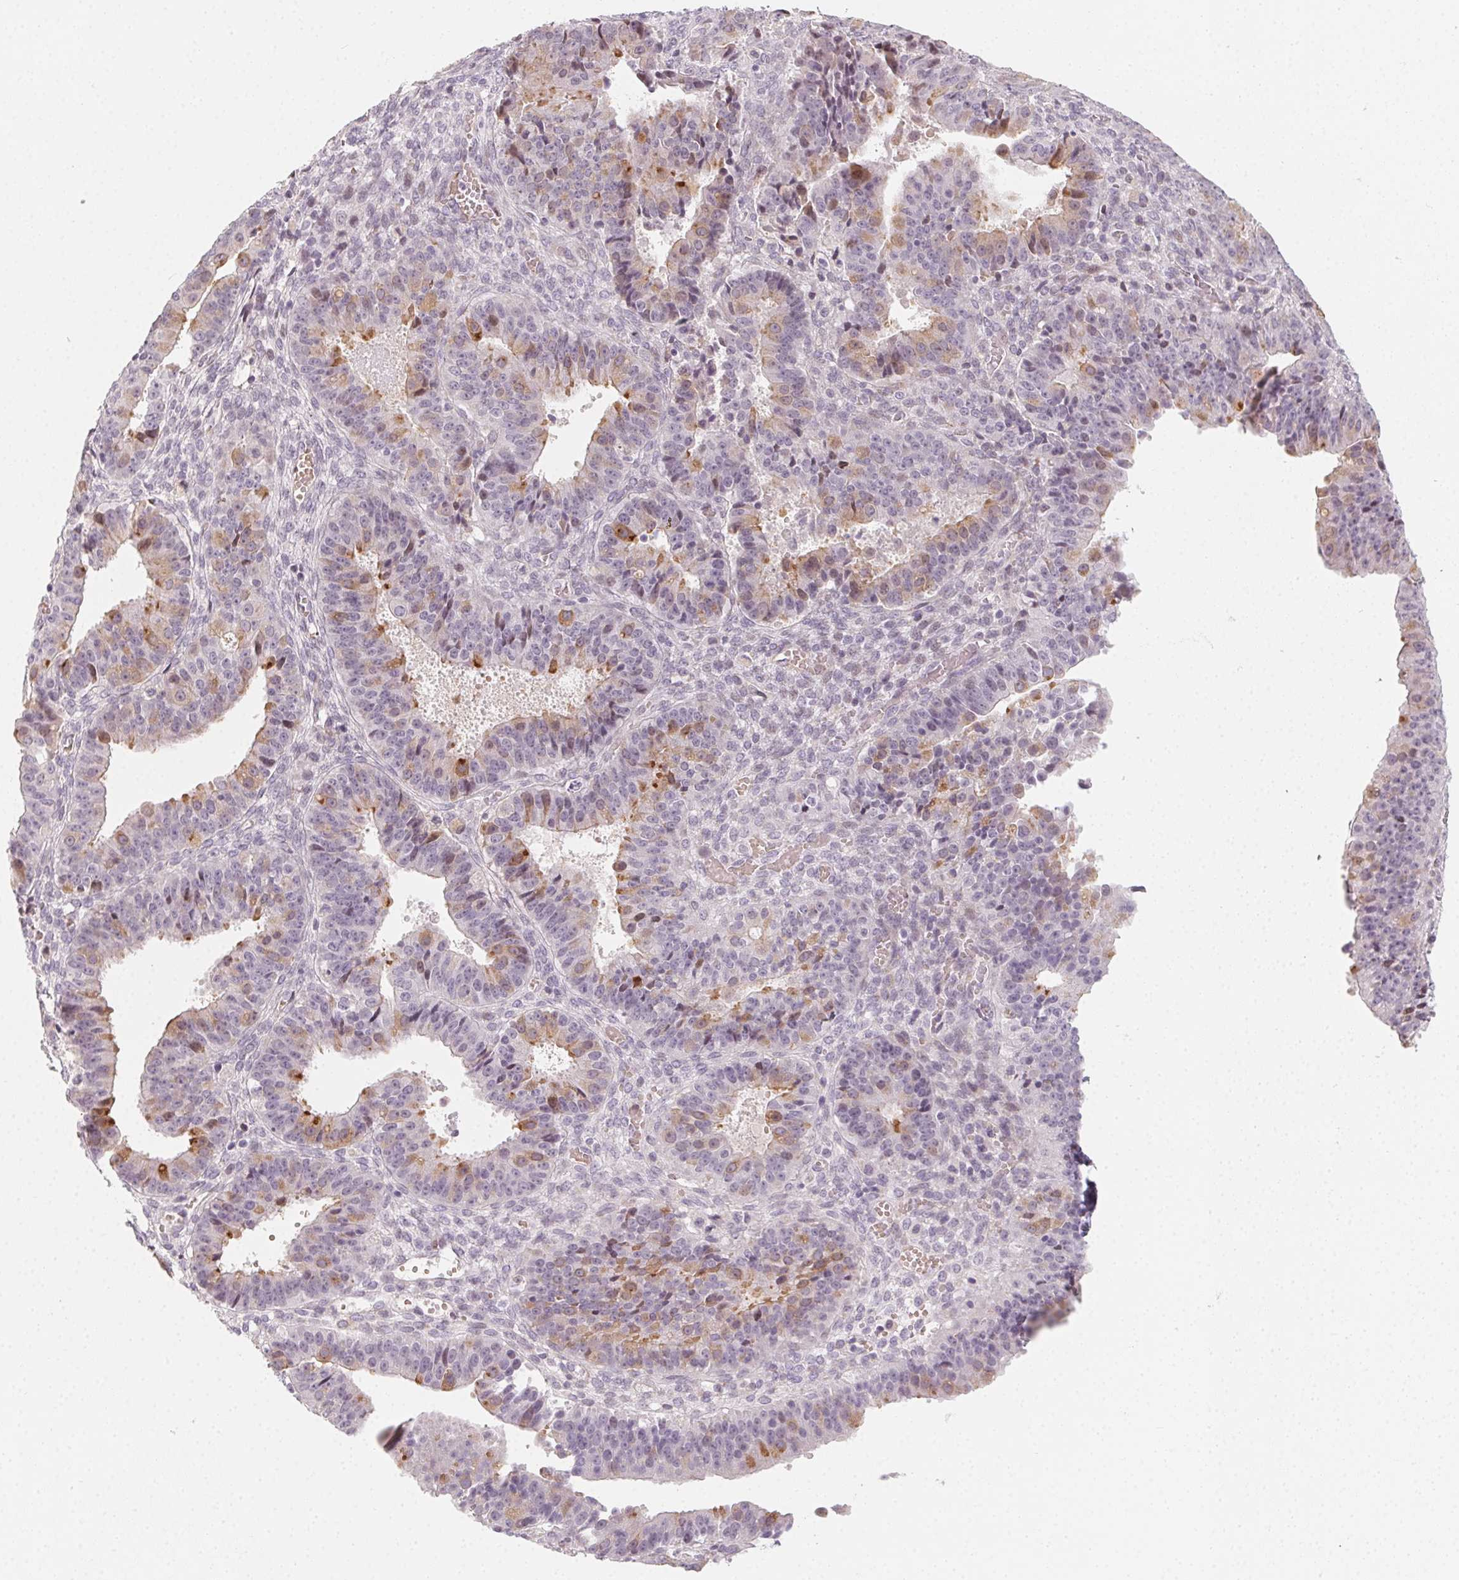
{"staining": {"intensity": "moderate", "quantity": "<25%", "location": "cytoplasmic/membranous"}, "tissue": "ovarian cancer", "cell_type": "Tumor cells", "image_type": "cancer", "snomed": [{"axis": "morphology", "description": "Carcinoma, endometroid"}, {"axis": "topography", "description": "Ovary"}], "caption": "Moderate cytoplasmic/membranous protein staining is present in approximately <25% of tumor cells in endometroid carcinoma (ovarian).", "gene": "CCDC96", "patient": {"sex": "female", "age": 42}}